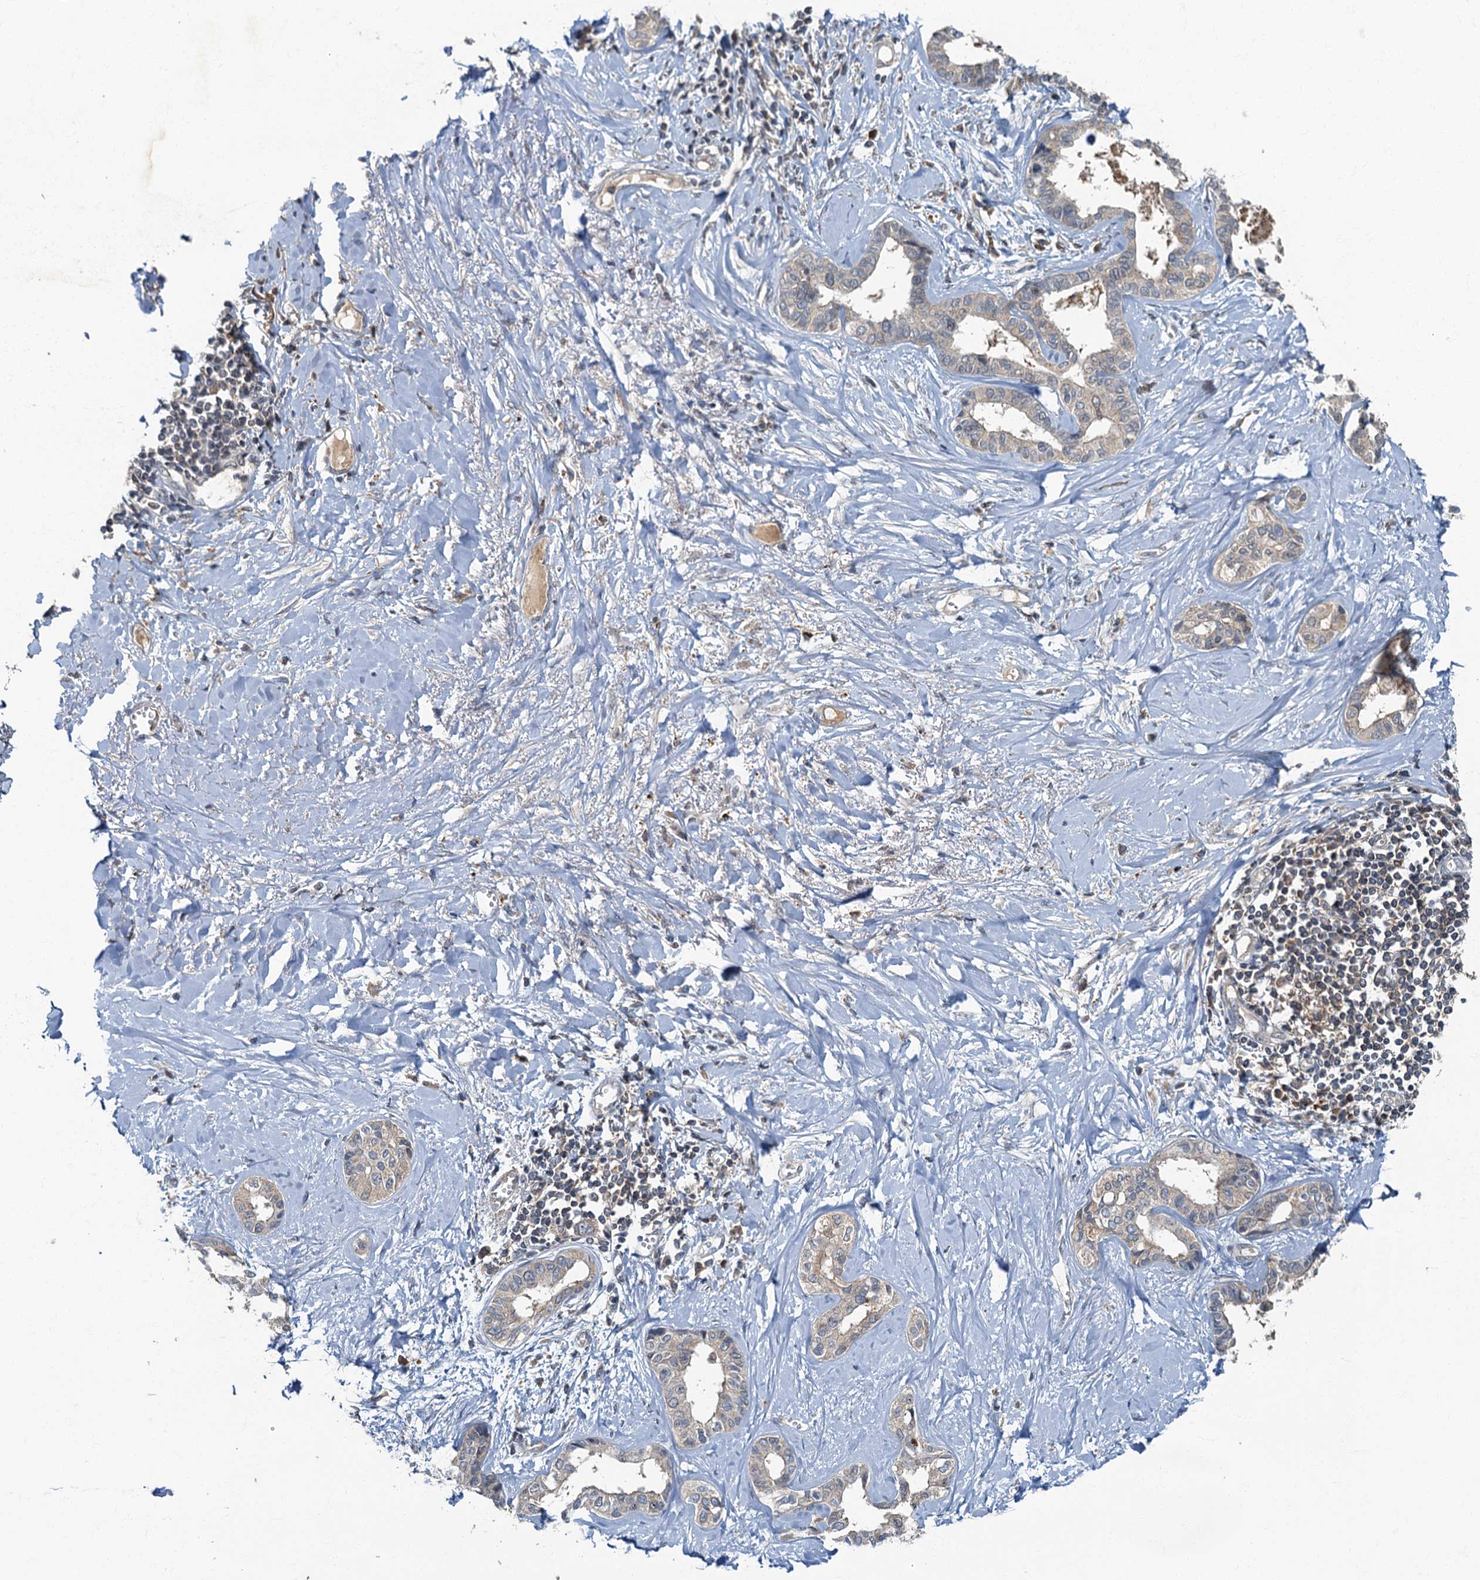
{"staining": {"intensity": "weak", "quantity": "25%-75%", "location": "cytoplasmic/membranous"}, "tissue": "liver cancer", "cell_type": "Tumor cells", "image_type": "cancer", "snomed": [{"axis": "morphology", "description": "Cholangiocarcinoma"}, {"axis": "topography", "description": "Liver"}], "caption": "Immunohistochemistry (IHC) of liver cancer displays low levels of weak cytoplasmic/membranous expression in about 25%-75% of tumor cells.", "gene": "WDCP", "patient": {"sex": "female", "age": 77}}